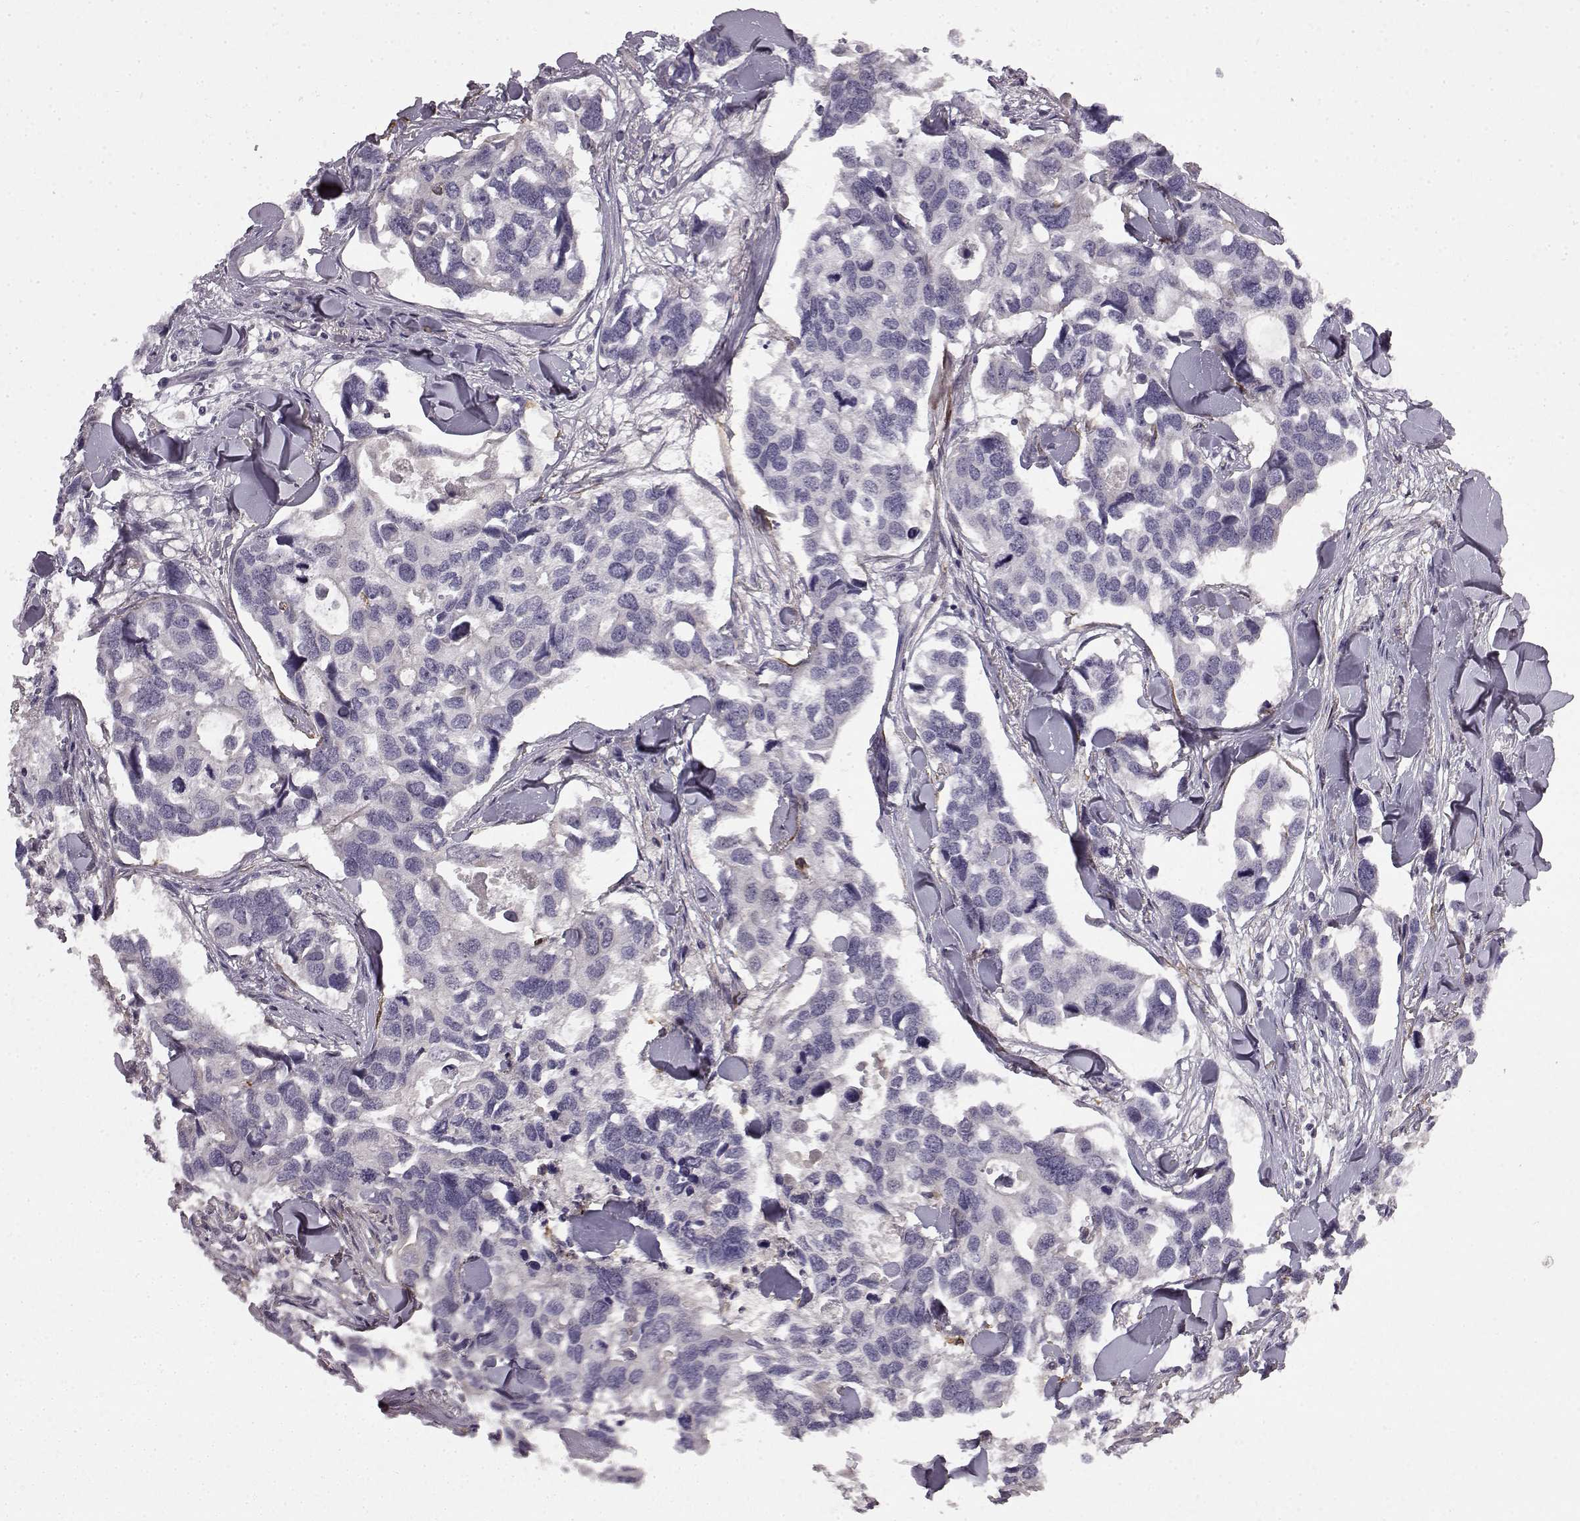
{"staining": {"intensity": "negative", "quantity": "none", "location": "none"}, "tissue": "breast cancer", "cell_type": "Tumor cells", "image_type": "cancer", "snomed": [{"axis": "morphology", "description": "Duct carcinoma"}, {"axis": "topography", "description": "Breast"}], "caption": "This is an IHC image of human infiltrating ductal carcinoma (breast). There is no expression in tumor cells.", "gene": "KRT85", "patient": {"sex": "female", "age": 83}}